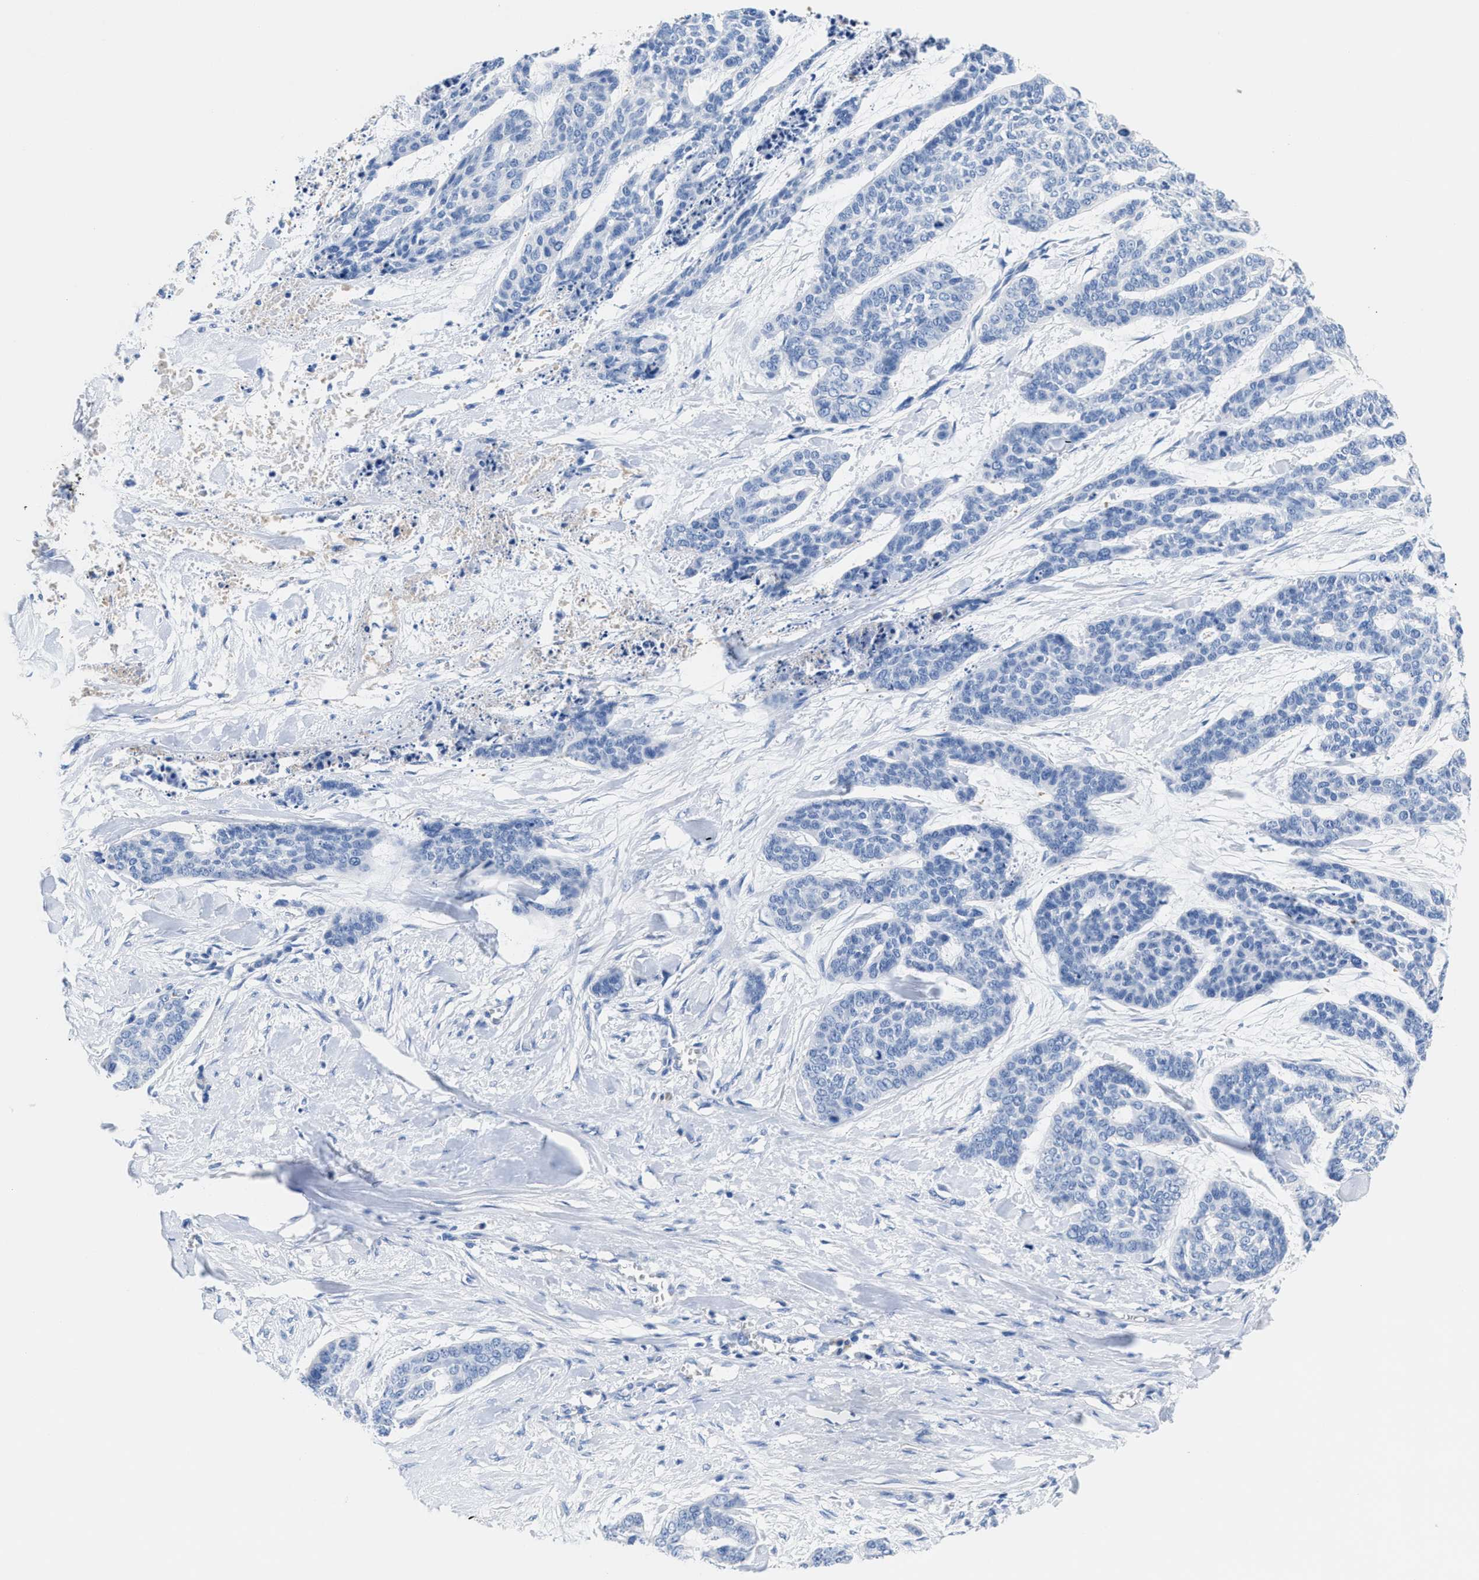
{"staining": {"intensity": "negative", "quantity": "none", "location": "none"}, "tissue": "skin cancer", "cell_type": "Tumor cells", "image_type": "cancer", "snomed": [{"axis": "morphology", "description": "Basal cell carcinoma"}, {"axis": "topography", "description": "Skin"}], "caption": "High power microscopy photomicrograph of an immunohistochemistry photomicrograph of skin cancer (basal cell carcinoma), revealing no significant positivity in tumor cells.", "gene": "SLFN13", "patient": {"sex": "female", "age": 64}}